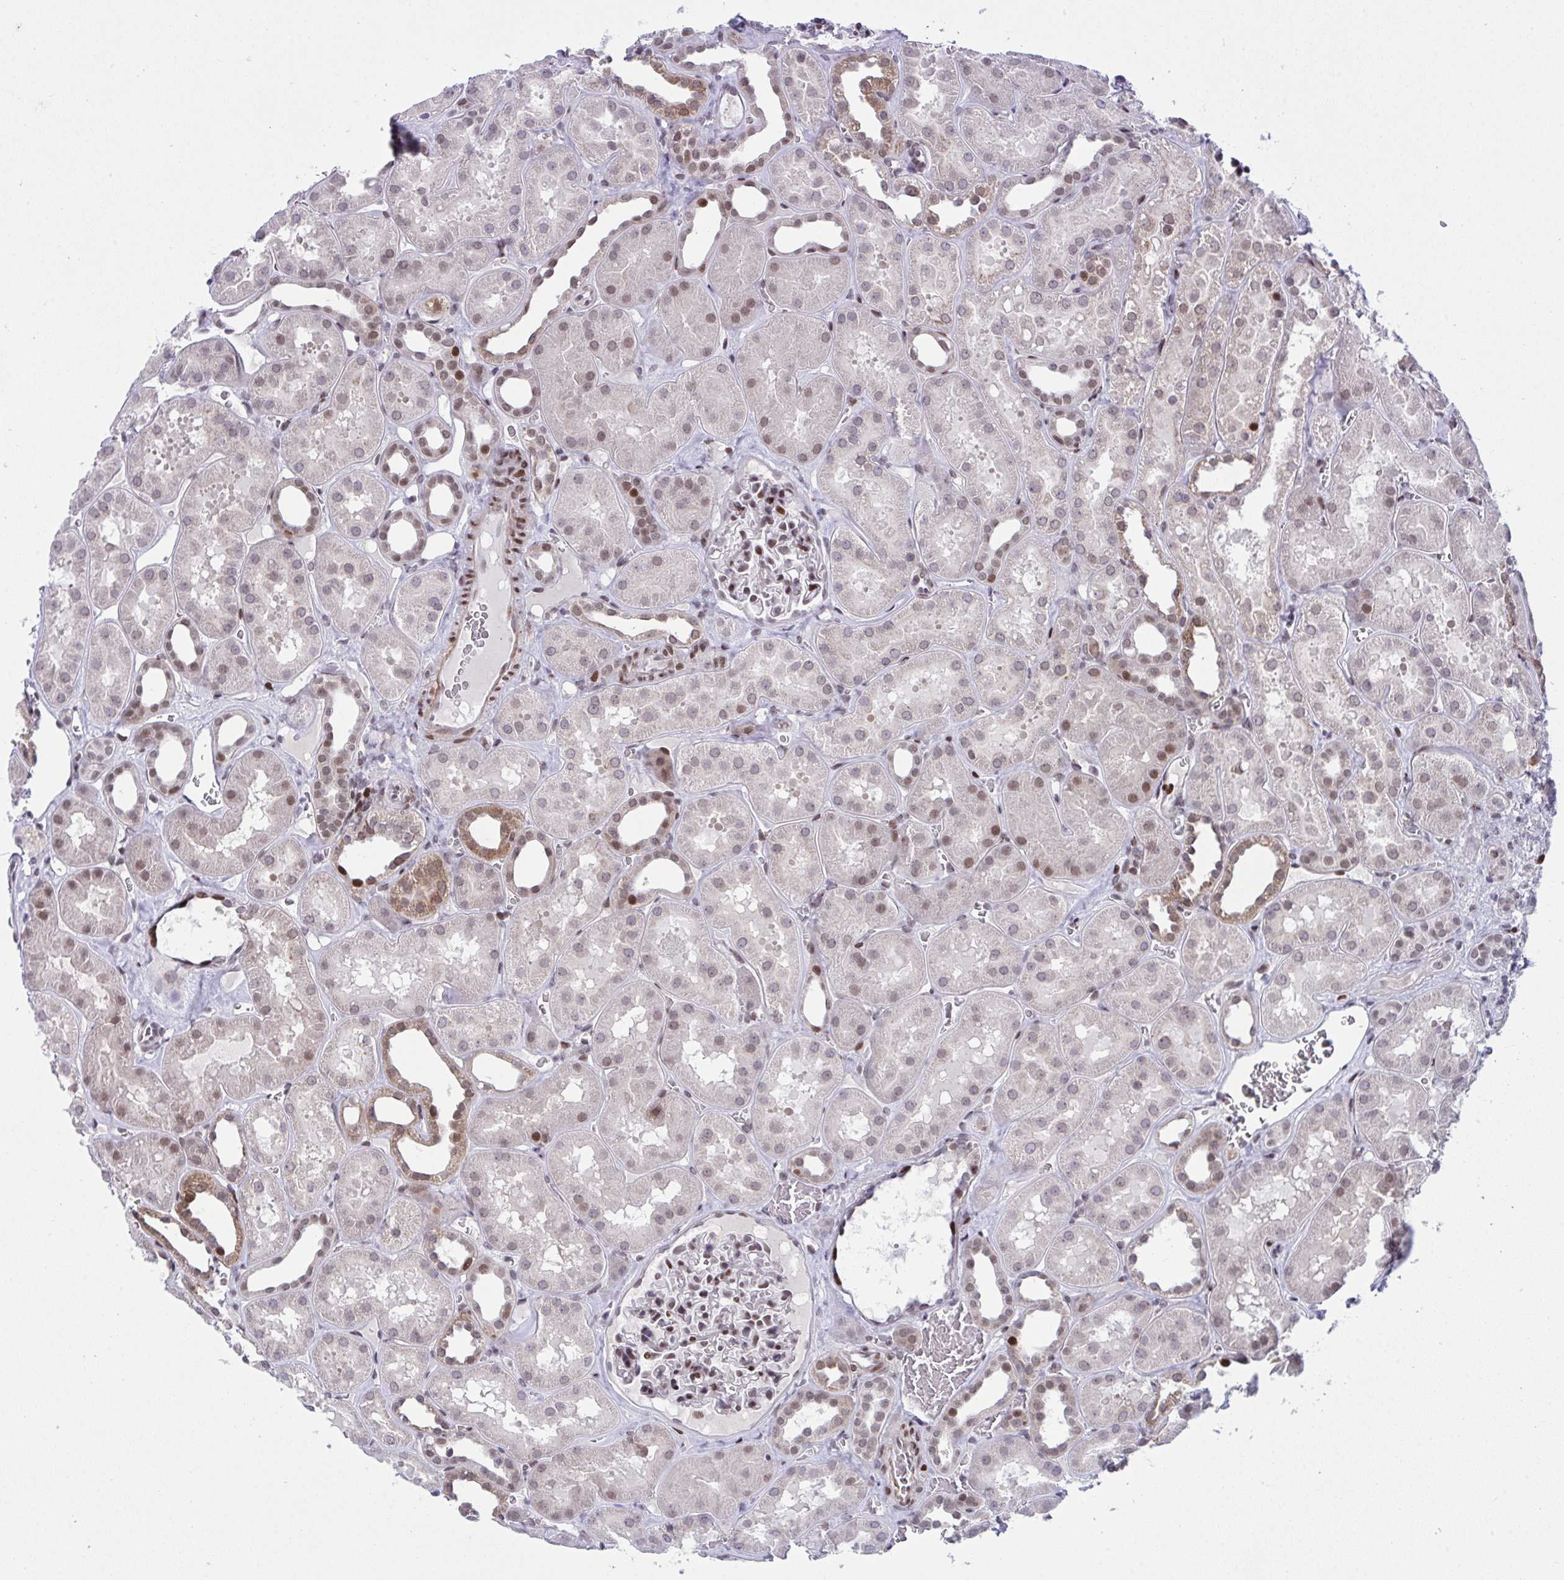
{"staining": {"intensity": "moderate", "quantity": "25%-75%", "location": "nuclear"}, "tissue": "kidney", "cell_type": "Cells in glomeruli", "image_type": "normal", "snomed": [{"axis": "morphology", "description": "Normal tissue, NOS"}, {"axis": "topography", "description": "Kidney"}], "caption": "Immunohistochemical staining of unremarkable human kidney exhibits 25%-75% levels of moderate nuclear protein staining in approximately 25%-75% of cells in glomeruli. (DAB = brown stain, brightfield microscopy at high magnification).", "gene": "ZFHX3", "patient": {"sex": "female", "age": 41}}